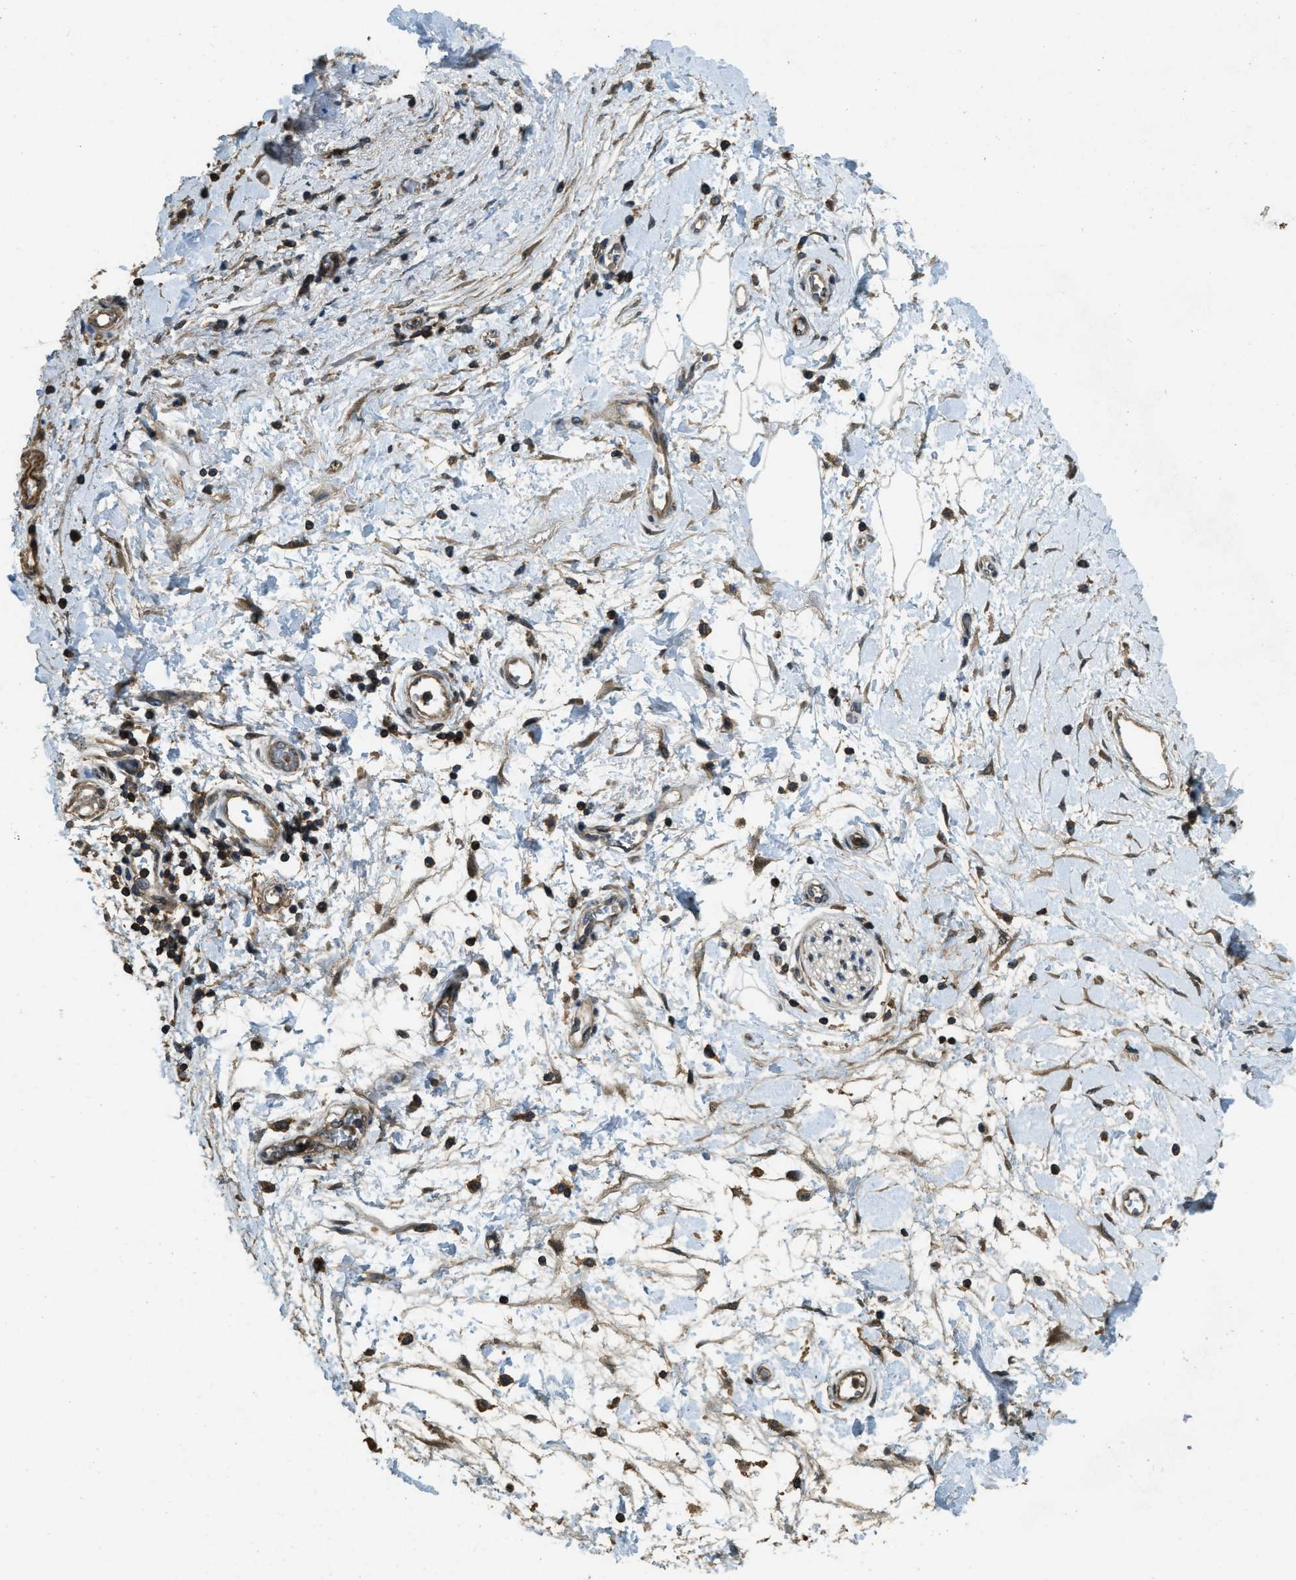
{"staining": {"intensity": "moderate", "quantity": ">75%", "location": "cytoplasmic/membranous"}, "tissue": "pancreatic cancer", "cell_type": "Tumor cells", "image_type": "cancer", "snomed": [{"axis": "morphology", "description": "Adenocarcinoma, NOS"}, {"axis": "topography", "description": "Pancreas"}], "caption": "Protein staining of pancreatic adenocarcinoma tissue demonstrates moderate cytoplasmic/membranous expression in approximately >75% of tumor cells. The staining was performed using DAB (3,3'-diaminobenzidine), with brown indicating positive protein expression. Nuclei are stained blue with hematoxylin.", "gene": "ATP8B1", "patient": {"sex": "female", "age": 60}}